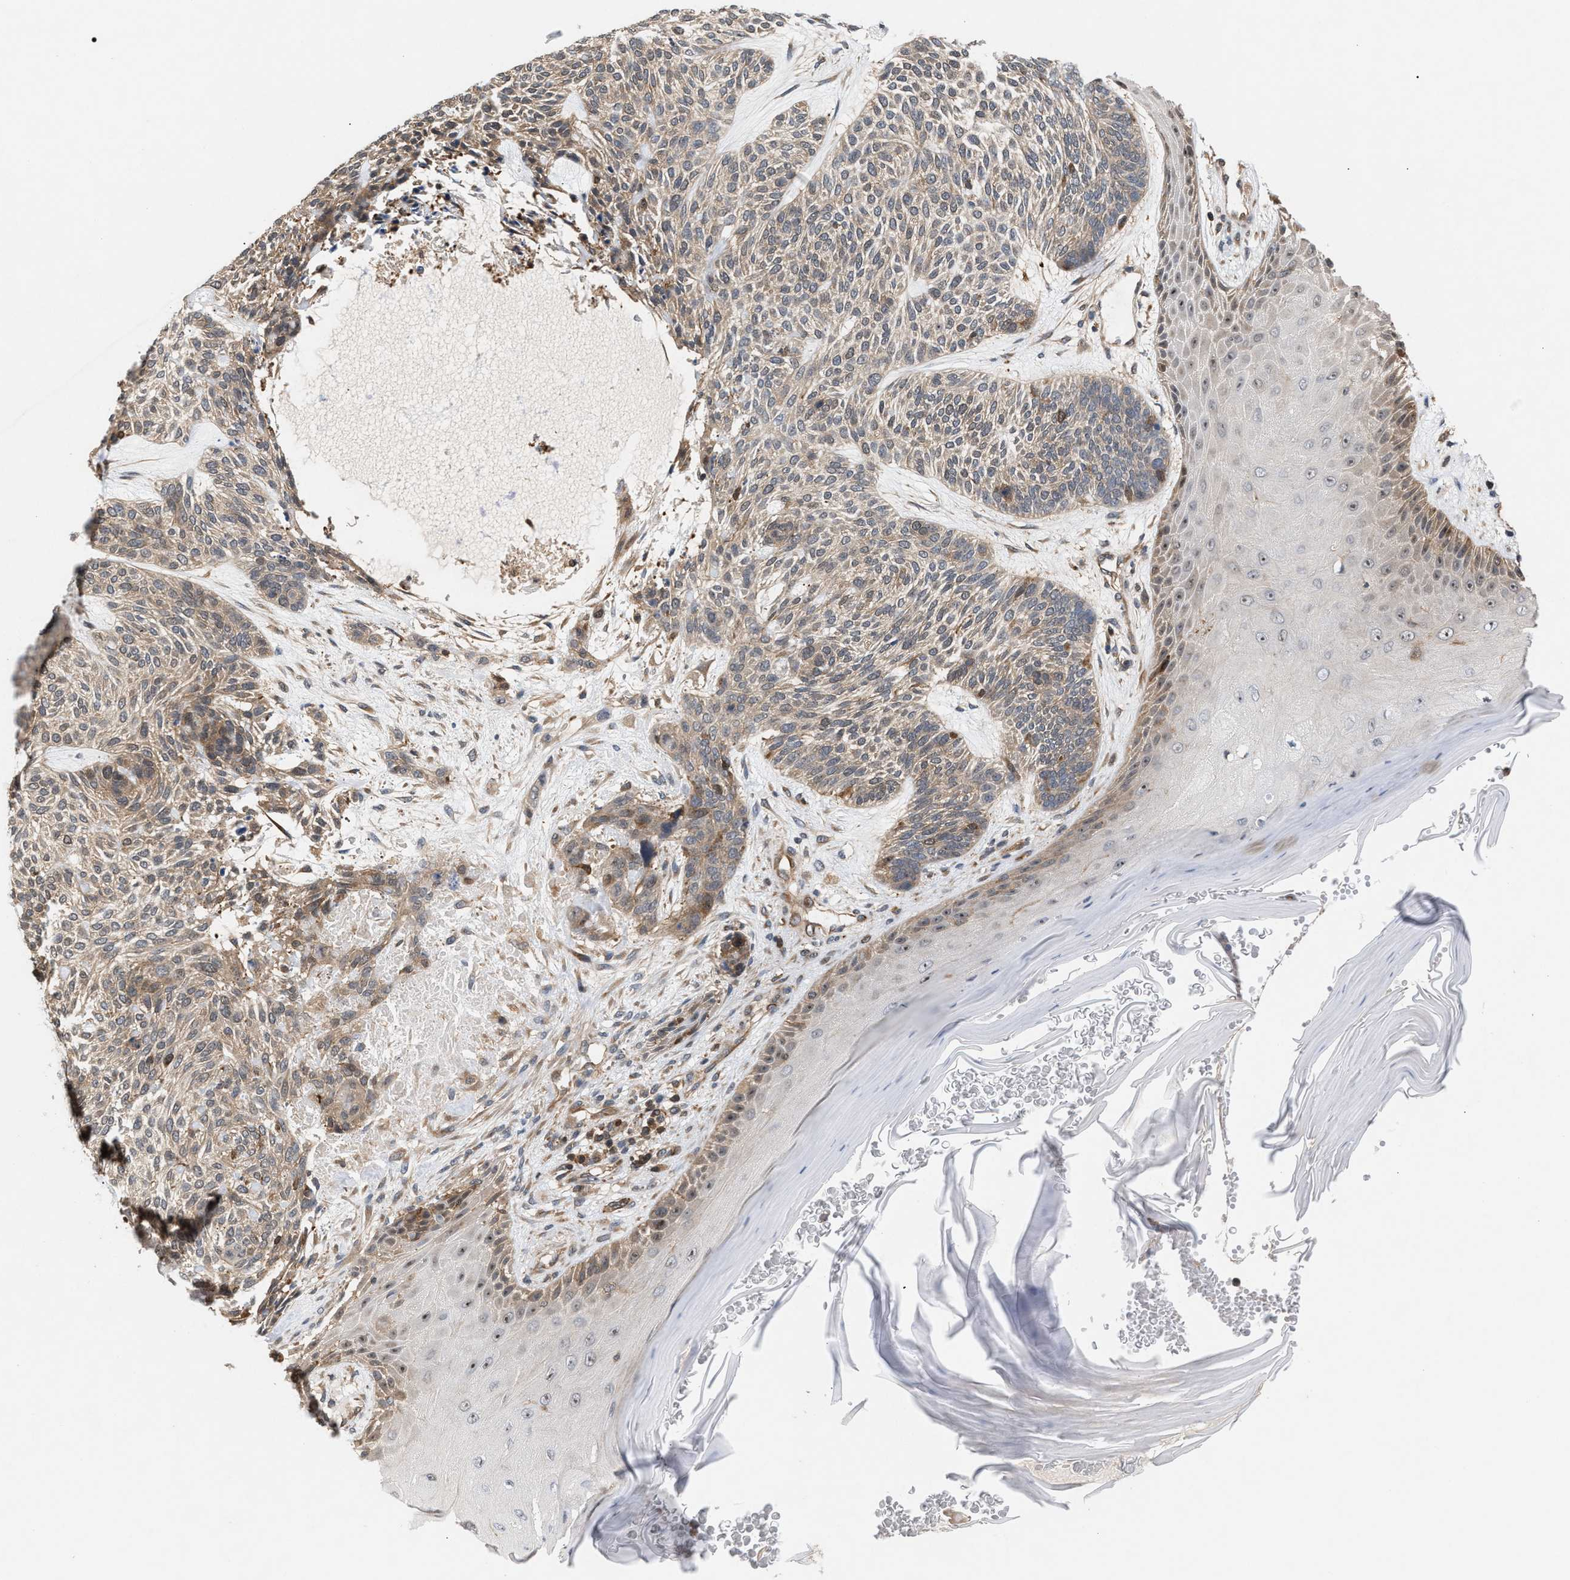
{"staining": {"intensity": "weak", "quantity": ">75%", "location": "cytoplasmic/membranous"}, "tissue": "skin cancer", "cell_type": "Tumor cells", "image_type": "cancer", "snomed": [{"axis": "morphology", "description": "Basal cell carcinoma"}, {"axis": "topography", "description": "Skin"}], "caption": "Skin cancer (basal cell carcinoma) stained with DAB IHC demonstrates low levels of weak cytoplasmic/membranous expression in about >75% of tumor cells. The staining was performed using DAB to visualize the protein expression in brown, while the nuclei were stained in blue with hematoxylin (Magnification: 20x).", "gene": "GLOD4", "patient": {"sex": "male", "age": 55}}